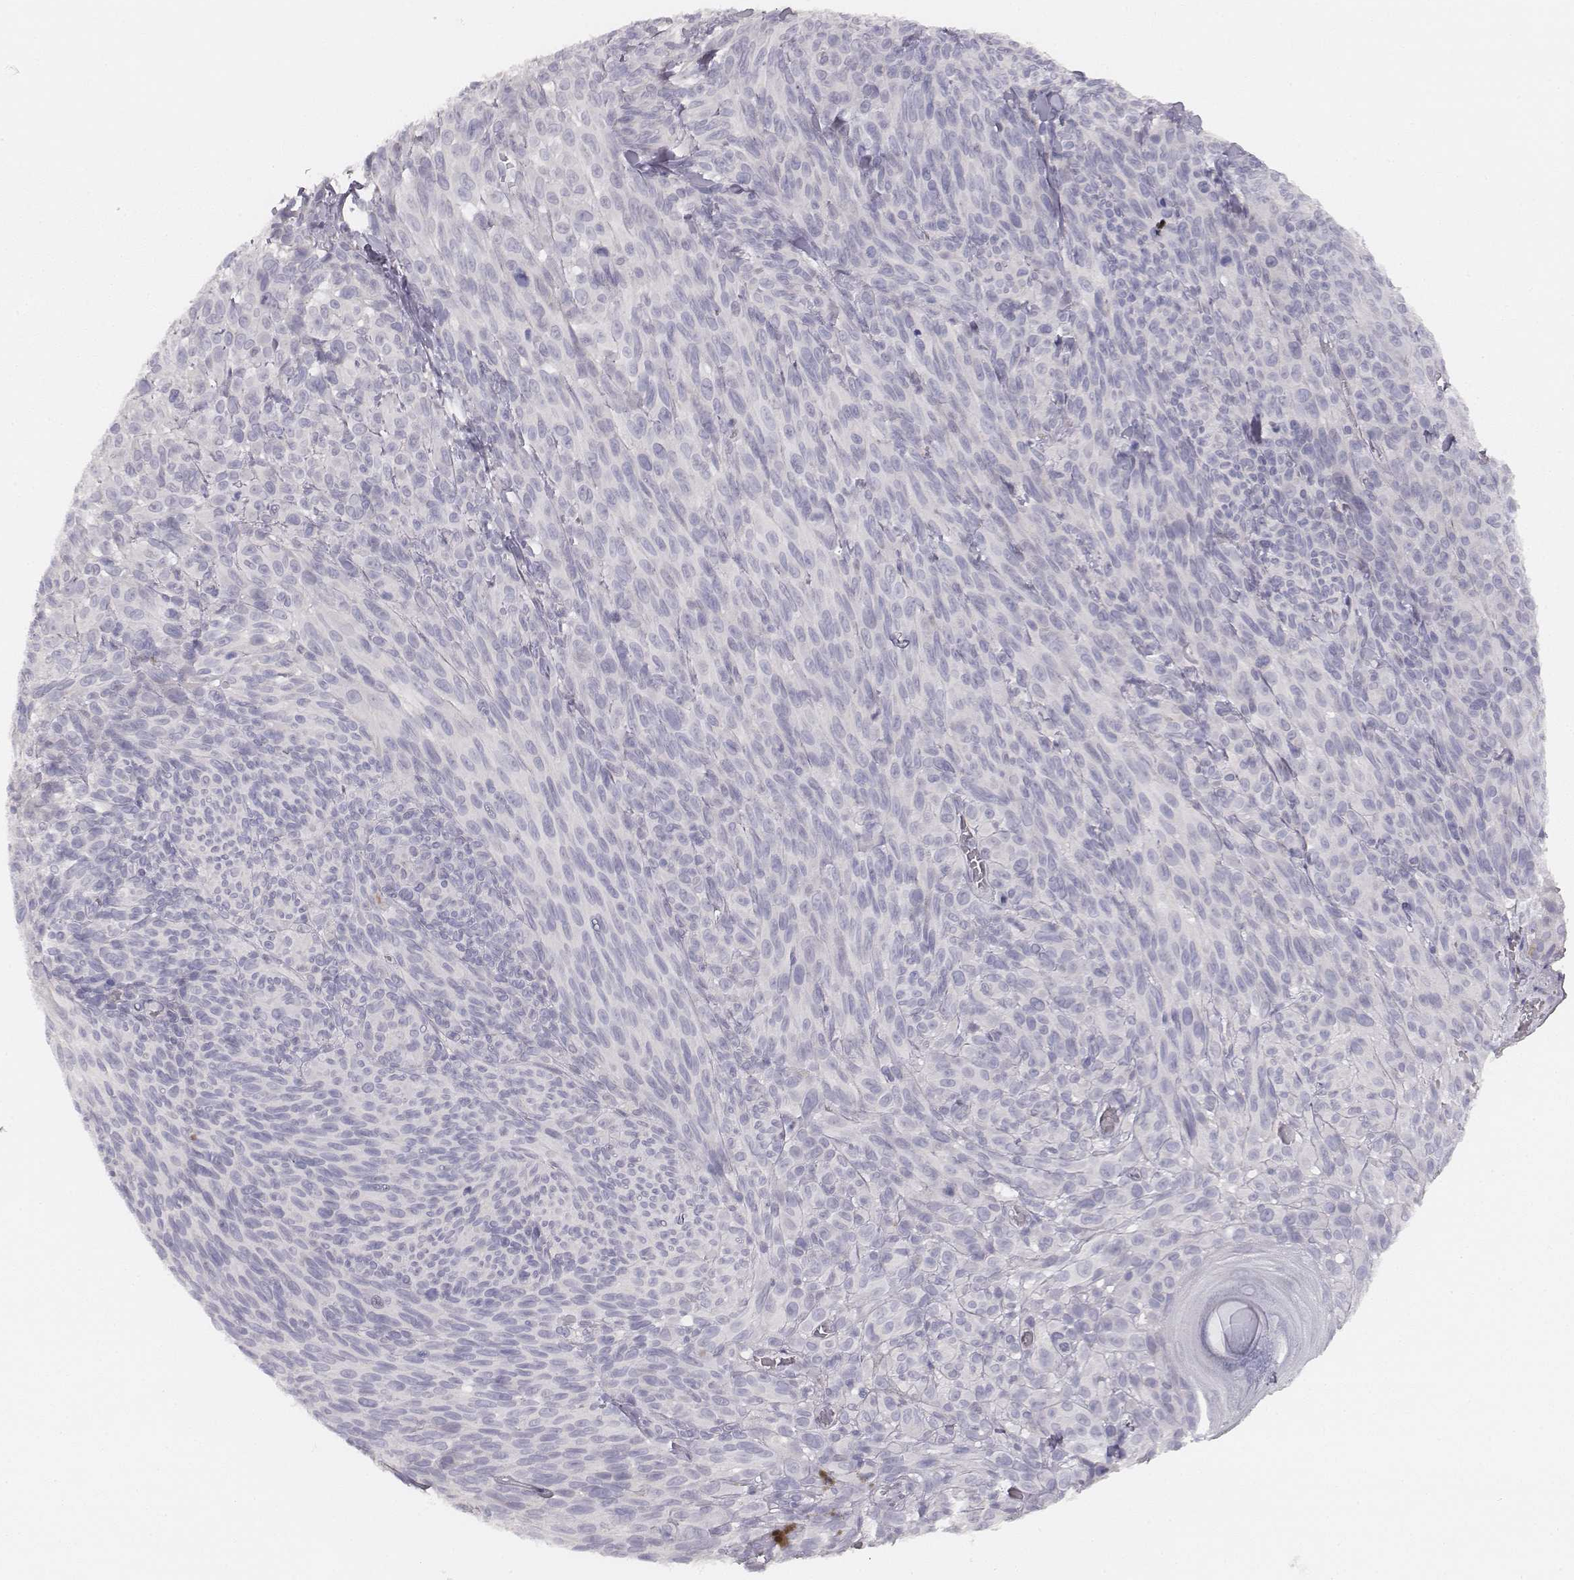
{"staining": {"intensity": "negative", "quantity": "none", "location": "none"}, "tissue": "melanoma", "cell_type": "Tumor cells", "image_type": "cancer", "snomed": [{"axis": "morphology", "description": "Malignant melanoma, NOS"}, {"axis": "topography", "description": "Skin"}], "caption": "Photomicrograph shows no significant protein expression in tumor cells of melanoma.", "gene": "MYH6", "patient": {"sex": "male", "age": 83}}